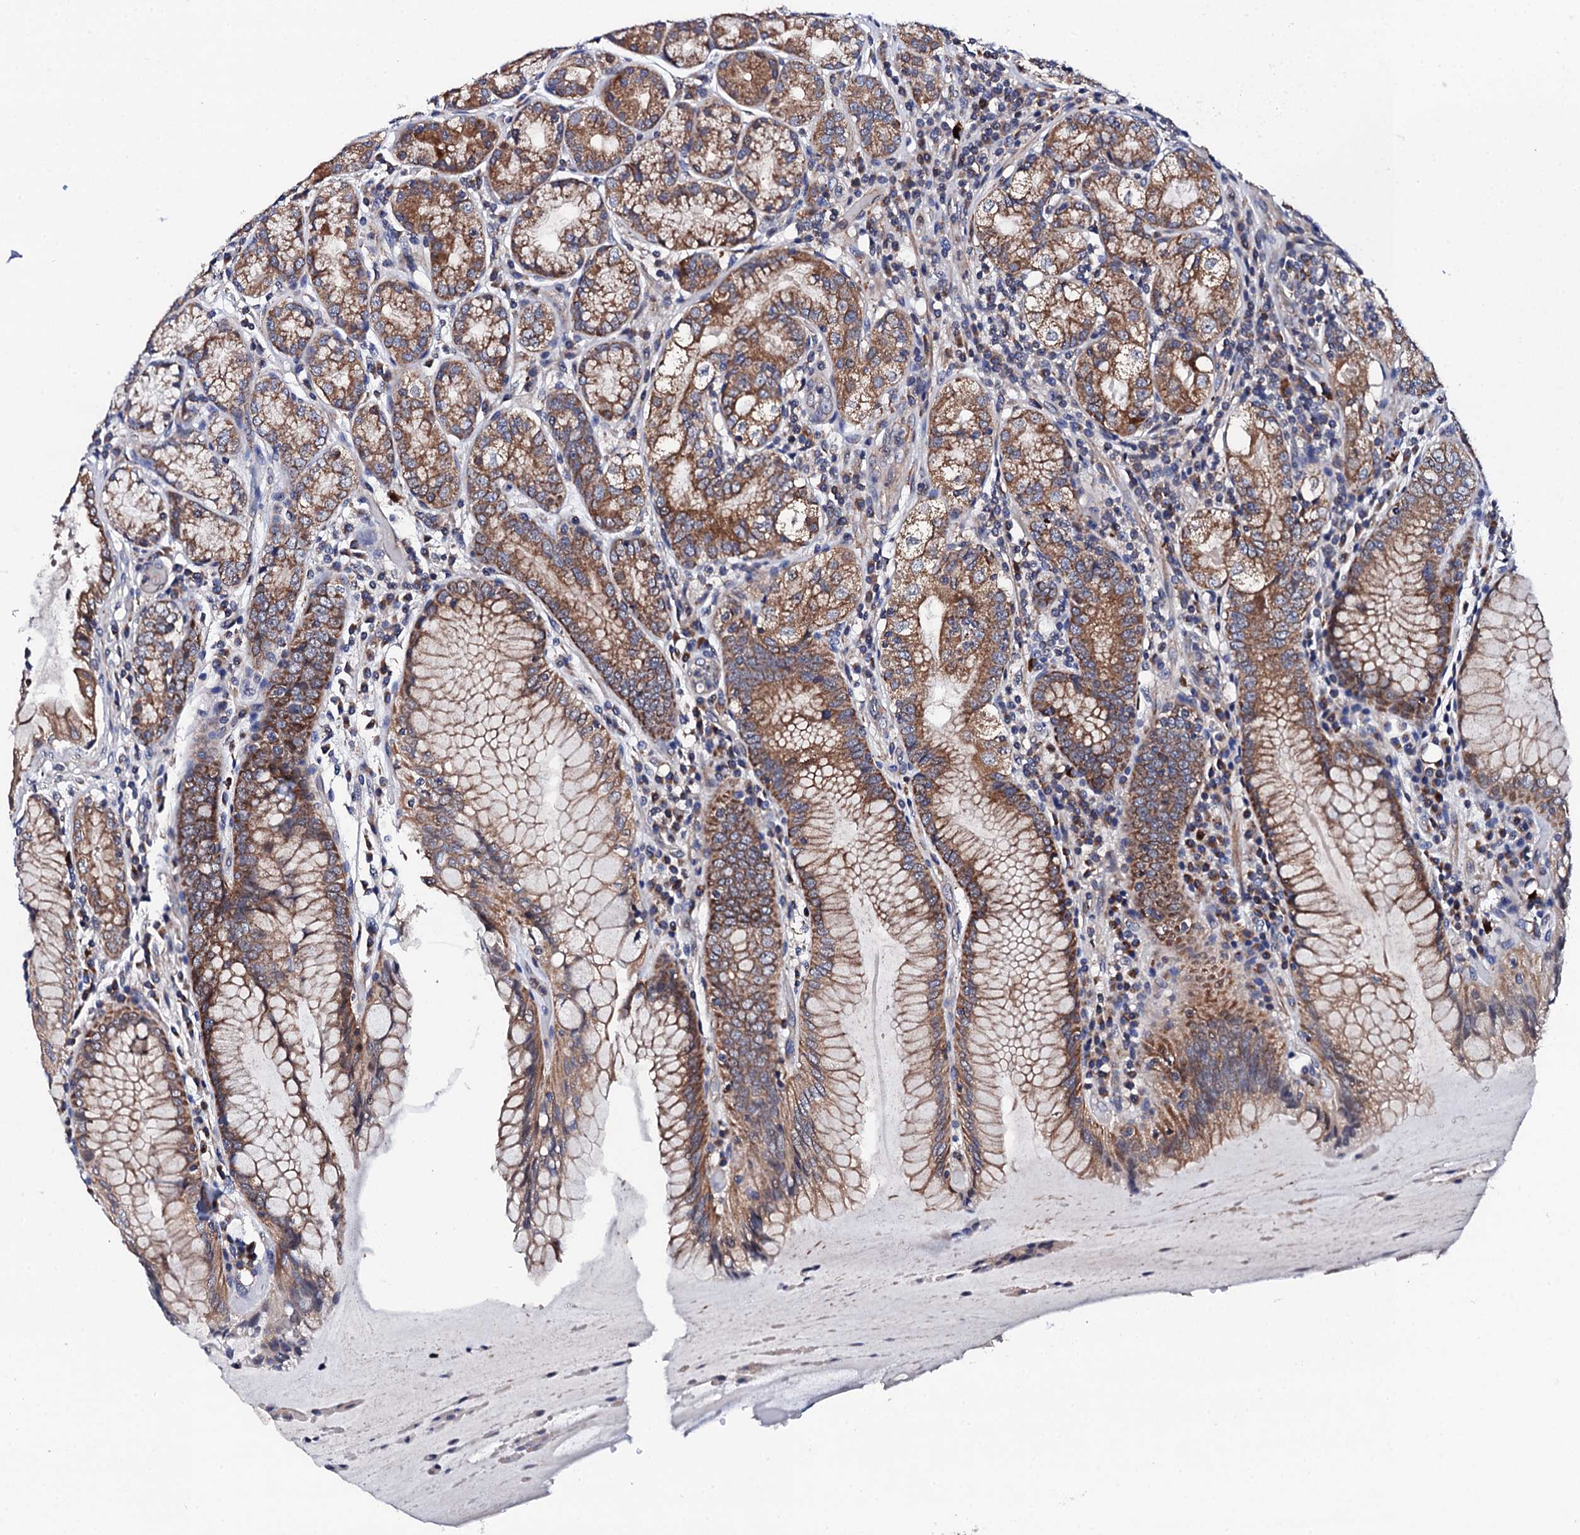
{"staining": {"intensity": "moderate", "quantity": ">75%", "location": "cytoplasmic/membranous"}, "tissue": "stomach", "cell_type": "Glandular cells", "image_type": "normal", "snomed": [{"axis": "morphology", "description": "Normal tissue, NOS"}, {"axis": "topography", "description": "Stomach, upper"}, {"axis": "topography", "description": "Stomach, lower"}], "caption": "About >75% of glandular cells in normal human stomach demonstrate moderate cytoplasmic/membranous protein positivity as visualized by brown immunohistochemical staining.", "gene": "COG4", "patient": {"sex": "female", "age": 76}}